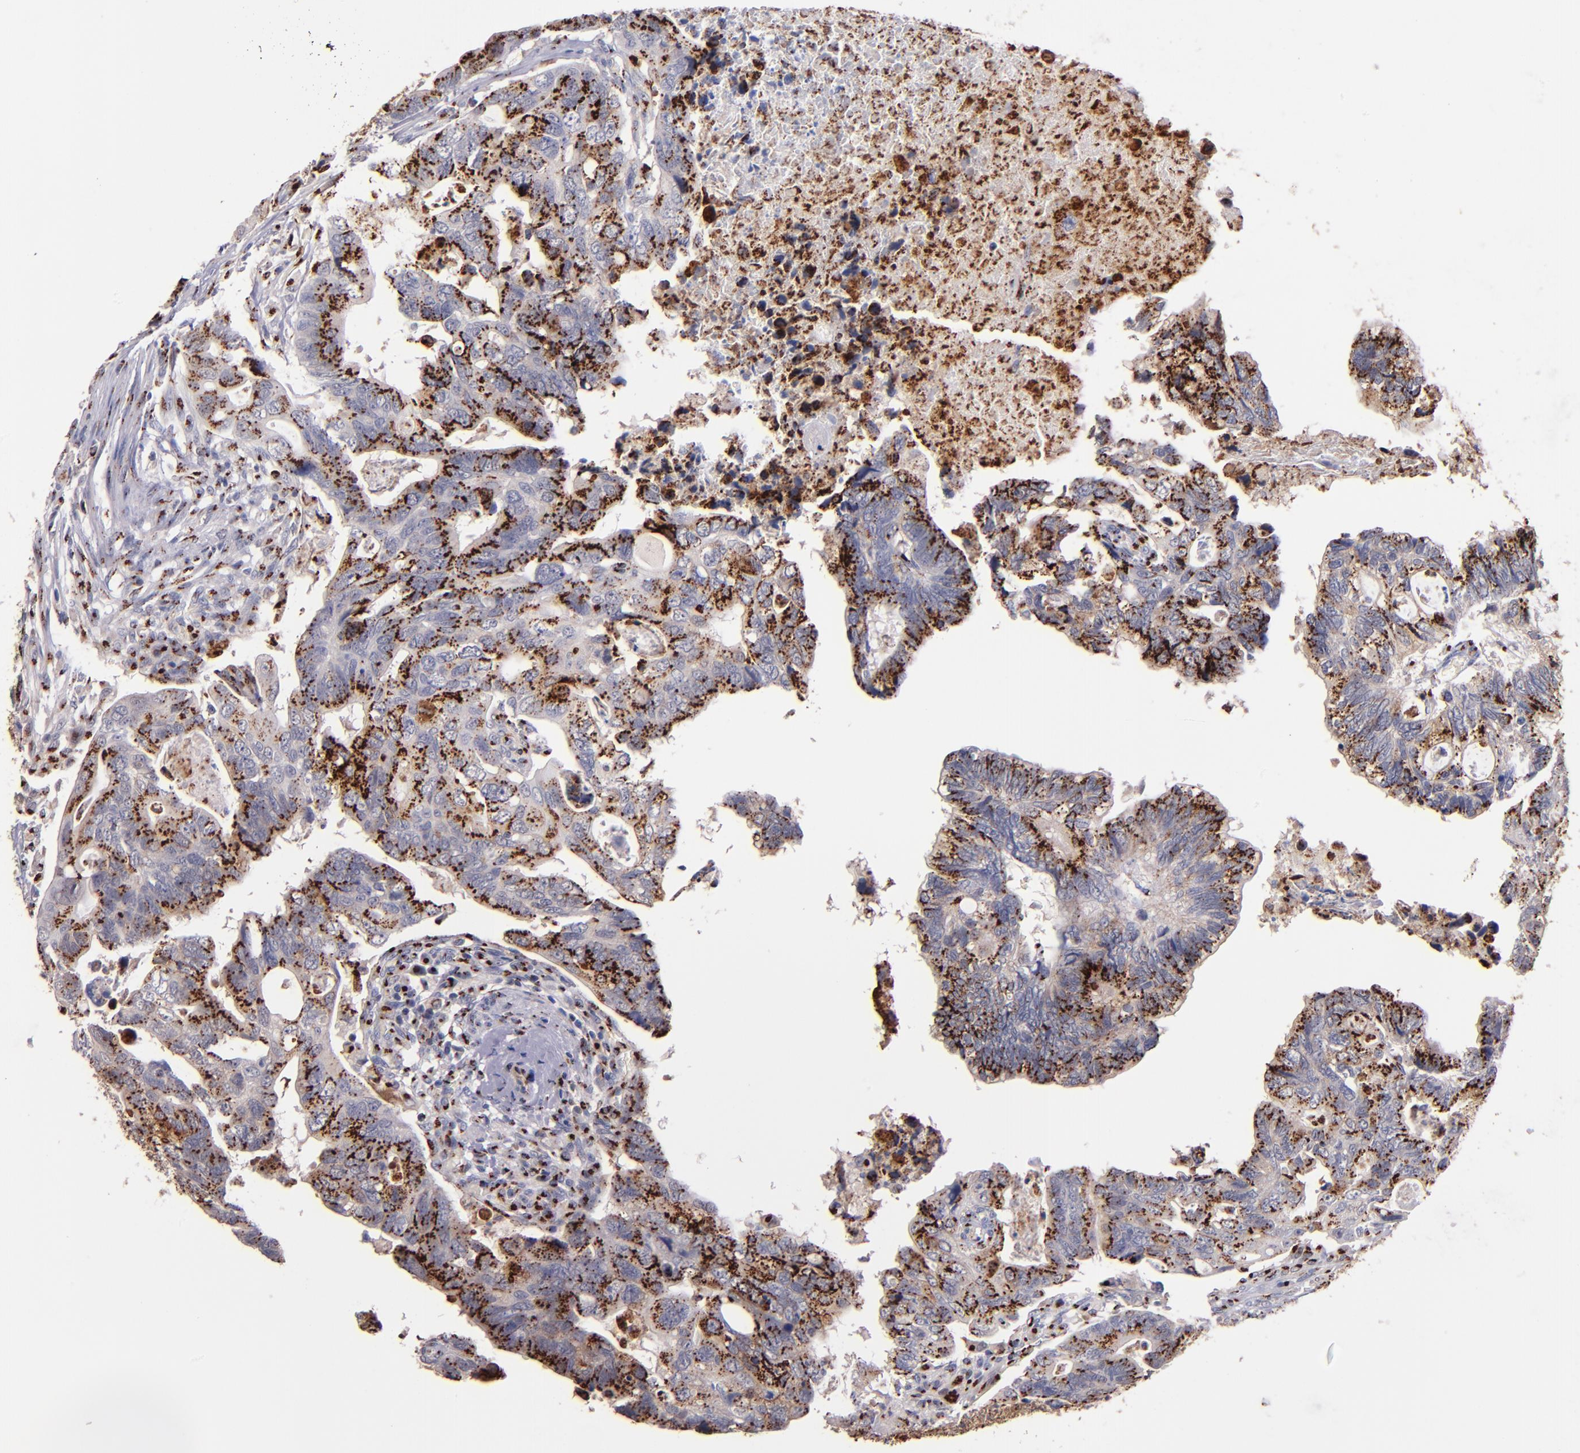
{"staining": {"intensity": "strong", "quantity": ">75%", "location": "cytoplasmic/membranous"}, "tissue": "colorectal cancer", "cell_type": "Tumor cells", "image_type": "cancer", "snomed": [{"axis": "morphology", "description": "Adenocarcinoma, NOS"}, {"axis": "topography", "description": "Rectum"}], "caption": "Colorectal cancer (adenocarcinoma) stained for a protein displays strong cytoplasmic/membranous positivity in tumor cells.", "gene": "GOLIM4", "patient": {"sex": "male", "age": 53}}